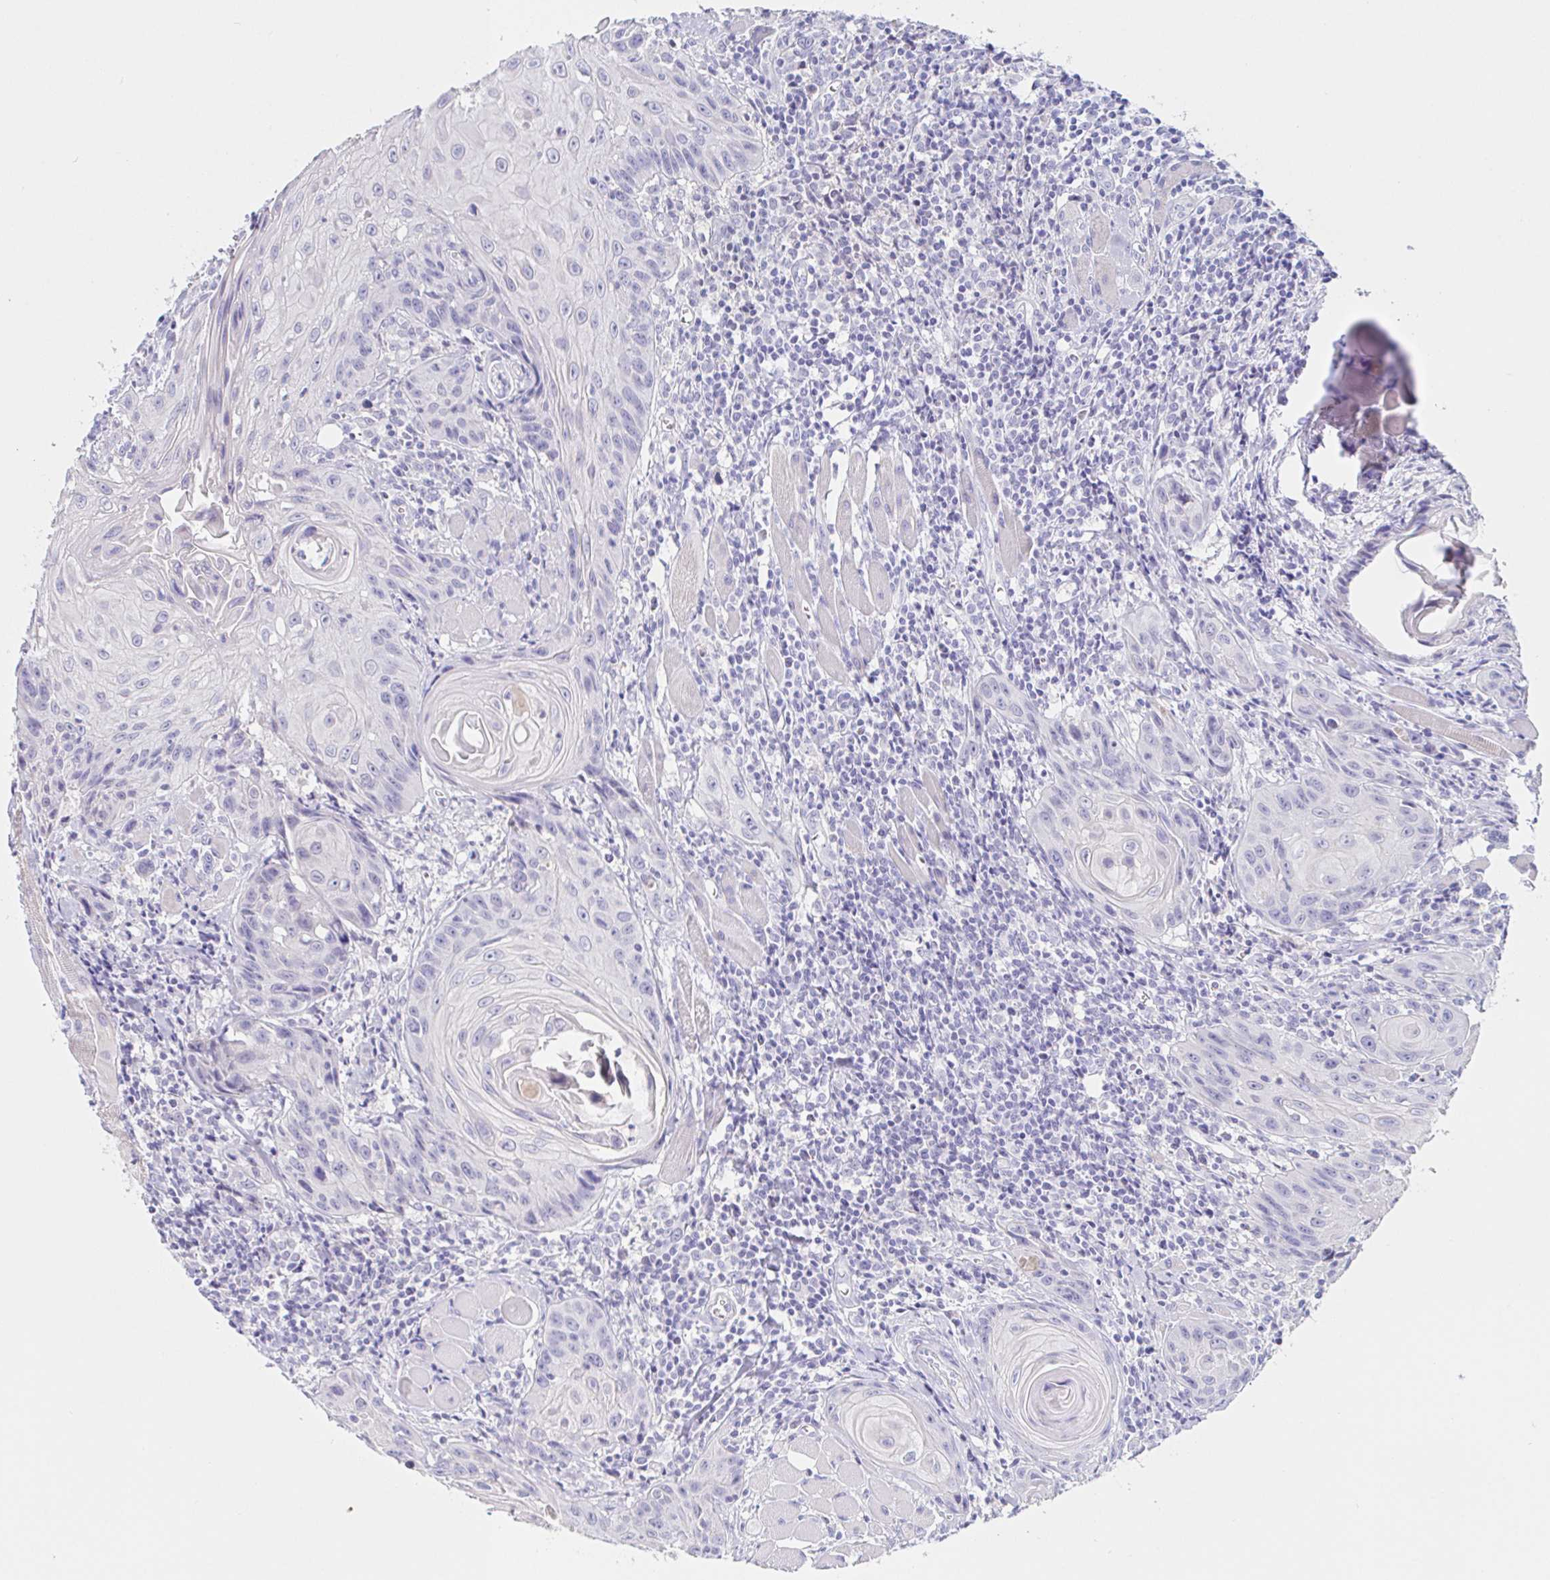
{"staining": {"intensity": "negative", "quantity": "none", "location": "none"}, "tissue": "head and neck cancer", "cell_type": "Tumor cells", "image_type": "cancer", "snomed": [{"axis": "morphology", "description": "Squamous cell carcinoma, NOS"}, {"axis": "topography", "description": "Oral tissue"}, {"axis": "topography", "description": "Head-Neck"}], "caption": "Immunohistochemistry (IHC) micrograph of head and neck cancer (squamous cell carcinoma) stained for a protein (brown), which demonstrates no expression in tumor cells.", "gene": "SAA4", "patient": {"sex": "male", "age": 58}}